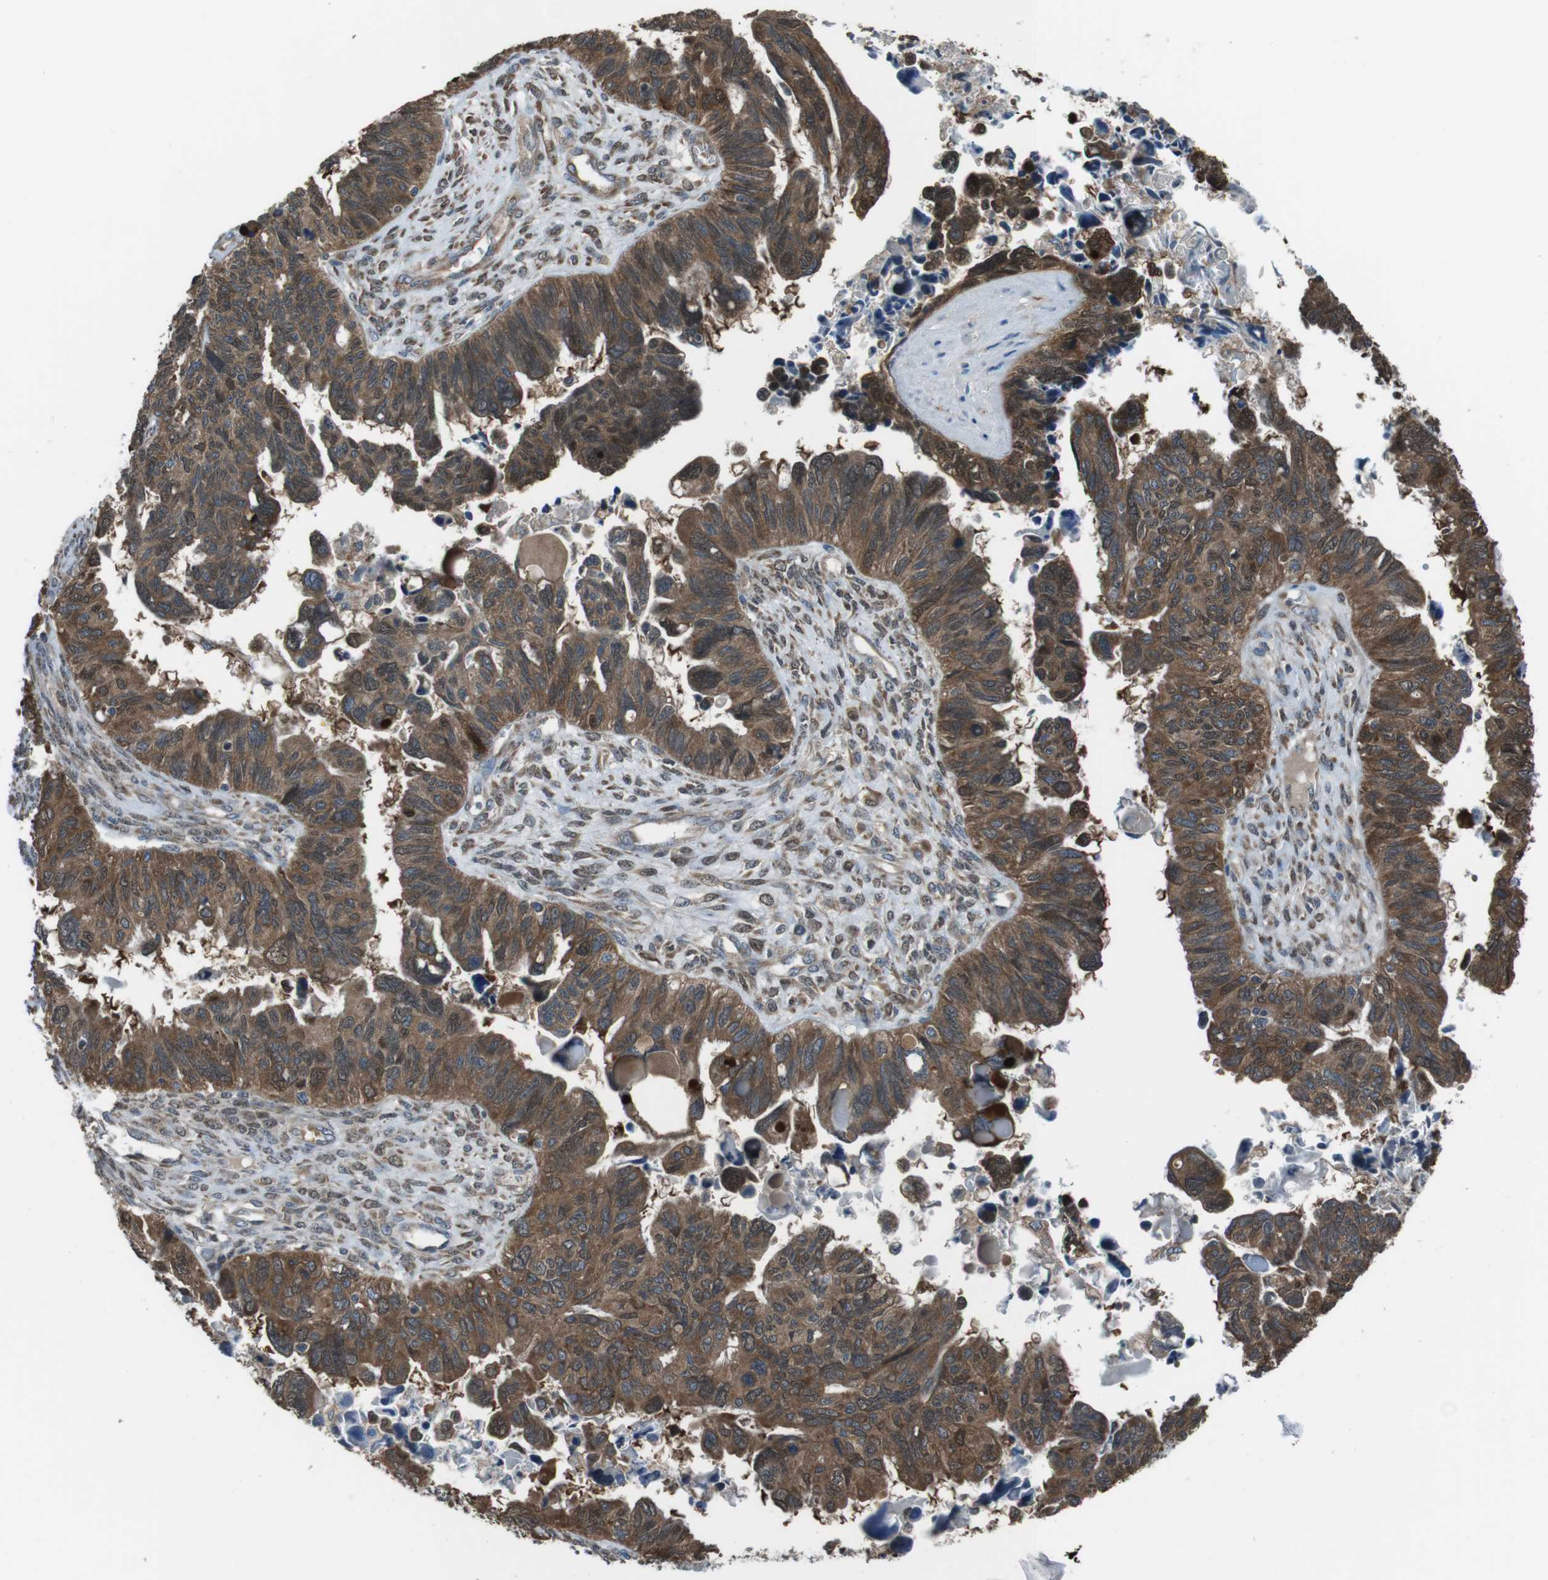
{"staining": {"intensity": "strong", "quantity": ">75%", "location": "cytoplasmic/membranous"}, "tissue": "ovarian cancer", "cell_type": "Tumor cells", "image_type": "cancer", "snomed": [{"axis": "morphology", "description": "Cystadenocarcinoma, serous, NOS"}, {"axis": "topography", "description": "Ovary"}], "caption": "Strong cytoplasmic/membranous positivity for a protein is seen in approximately >75% of tumor cells of ovarian cancer (serous cystadenocarcinoma) using immunohistochemistry.", "gene": "SSR3", "patient": {"sex": "female", "age": 79}}